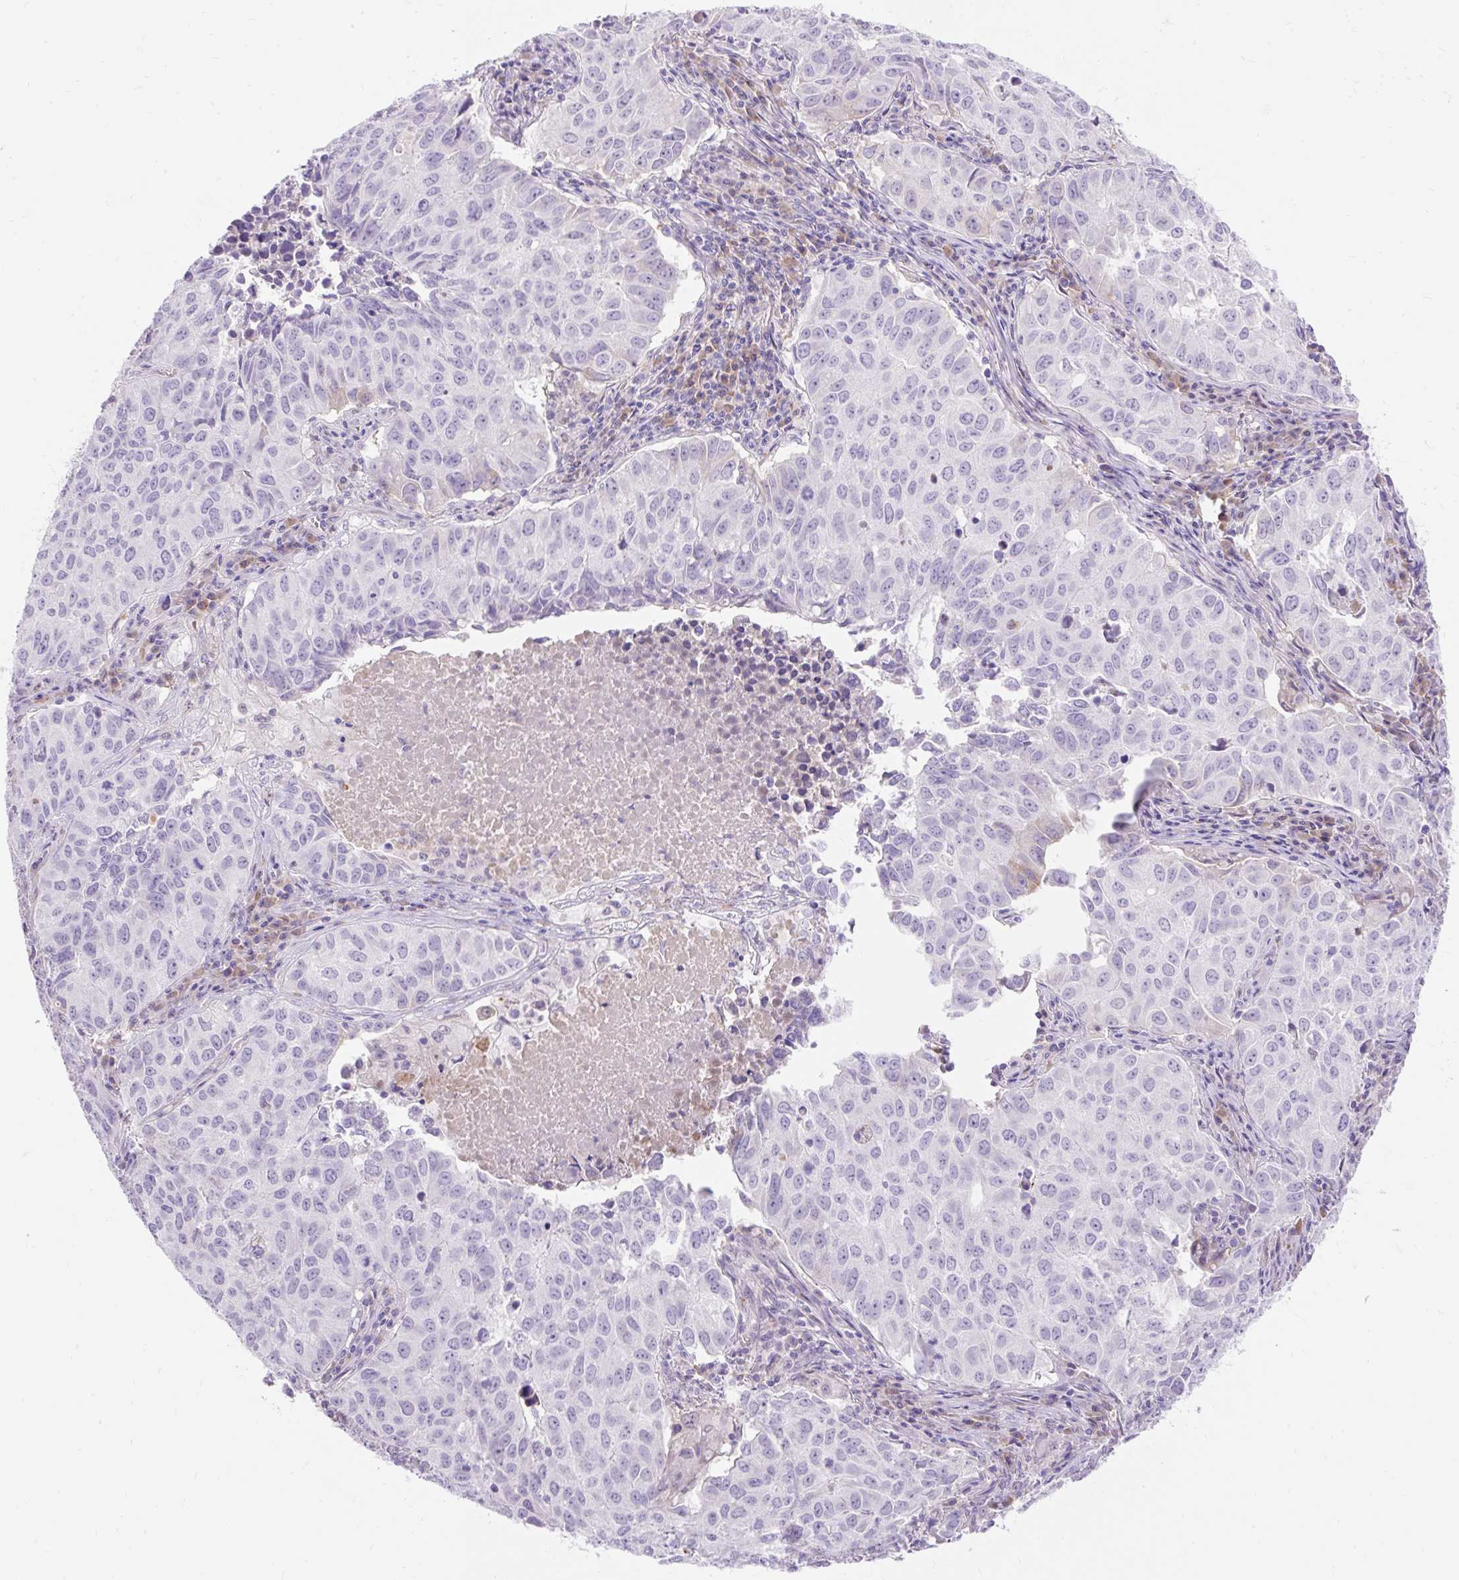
{"staining": {"intensity": "negative", "quantity": "none", "location": "none"}, "tissue": "lung cancer", "cell_type": "Tumor cells", "image_type": "cancer", "snomed": [{"axis": "morphology", "description": "Adenocarcinoma, NOS"}, {"axis": "topography", "description": "Lung"}], "caption": "An immunohistochemistry micrograph of lung cancer (adenocarcinoma) is shown. There is no staining in tumor cells of lung cancer (adenocarcinoma).", "gene": "TMEM150C", "patient": {"sex": "female", "age": 50}}